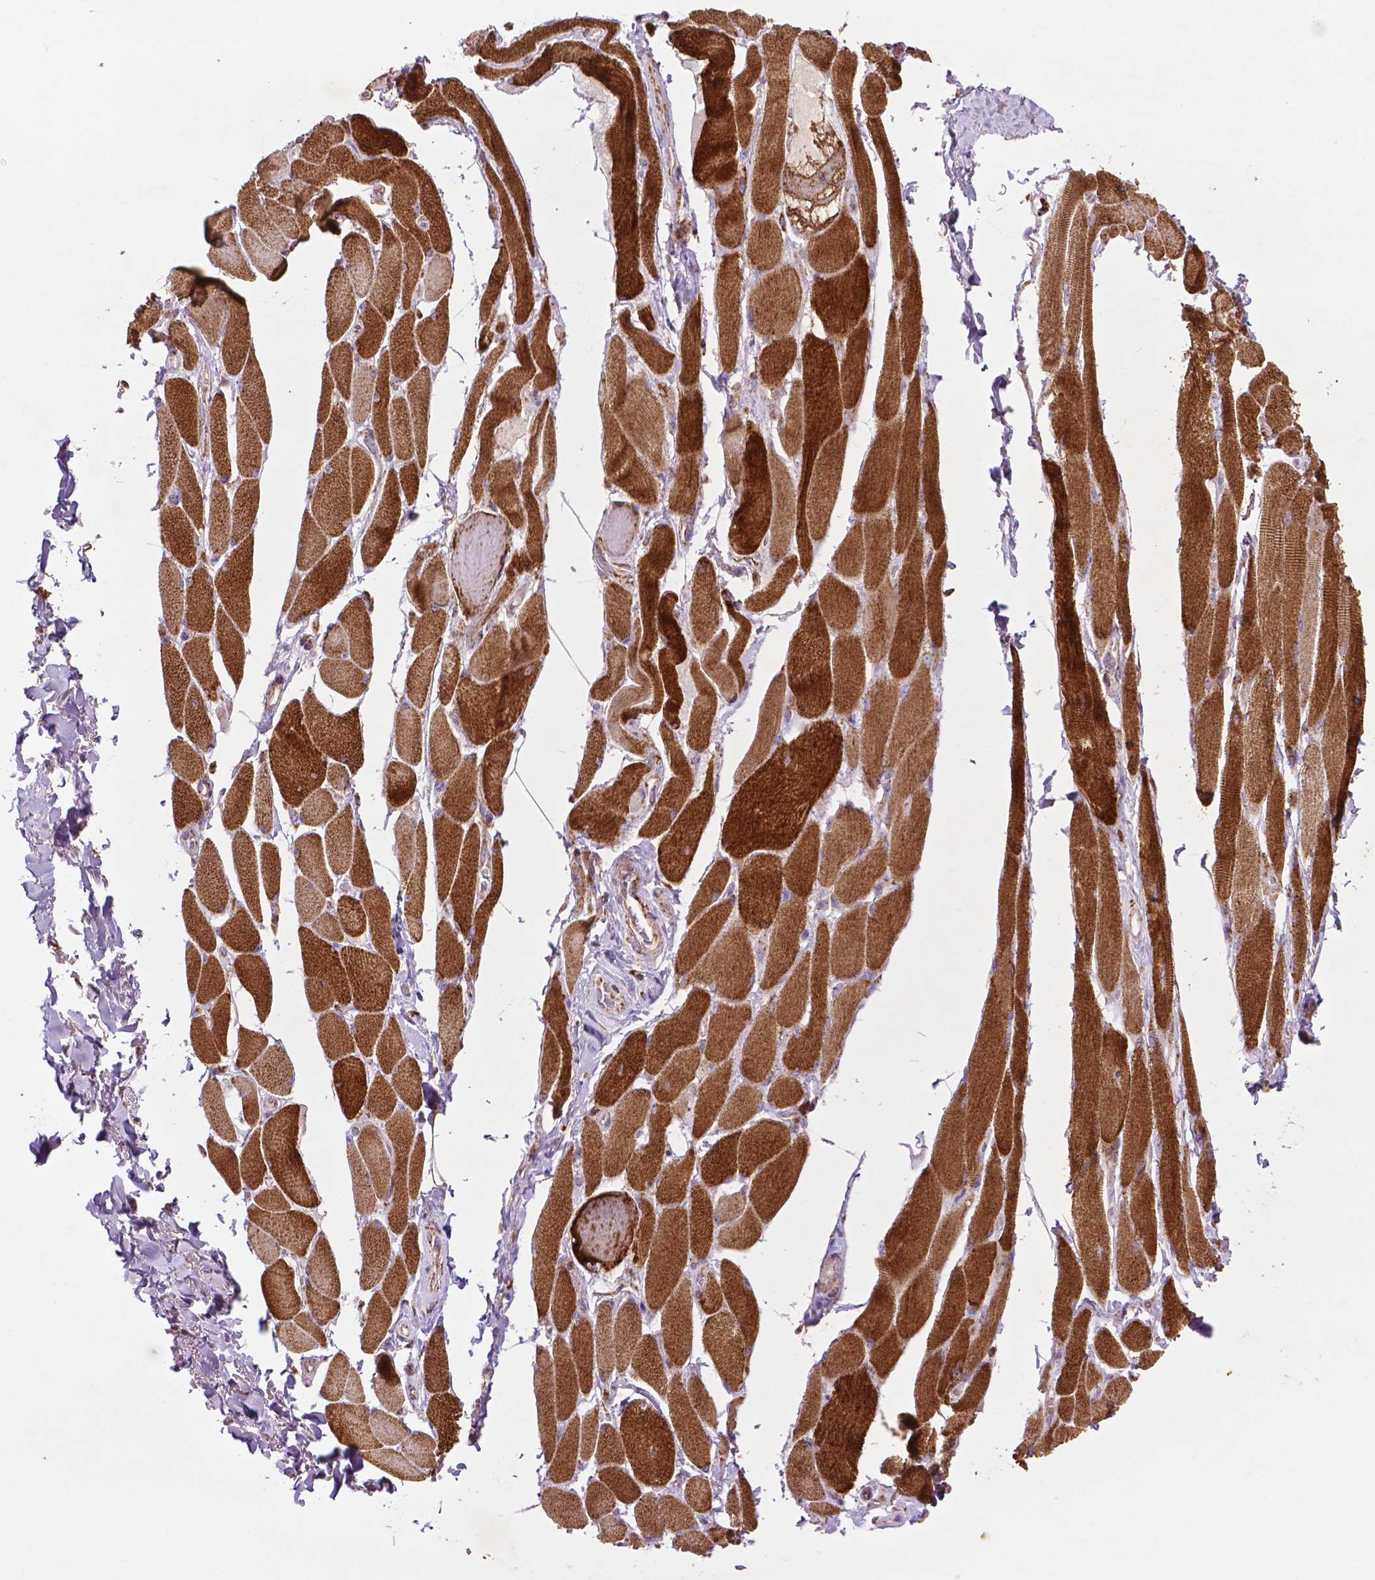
{"staining": {"intensity": "strong", "quantity": ">75%", "location": "cytoplasmic/membranous"}, "tissue": "skeletal muscle", "cell_type": "Myocytes", "image_type": "normal", "snomed": [{"axis": "morphology", "description": "Normal tissue, NOS"}, {"axis": "topography", "description": "Skeletal muscle"}, {"axis": "topography", "description": "Anal"}, {"axis": "topography", "description": "Peripheral nerve tissue"}], "caption": "An immunohistochemistry image of unremarkable tissue is shown. Protein staining in brown labels strong cytoplasmic/membranous positivity in skeletal muscle within myocytes.", "gene": "ILVBL", "patient": {"sex": "male", "age": 53}}